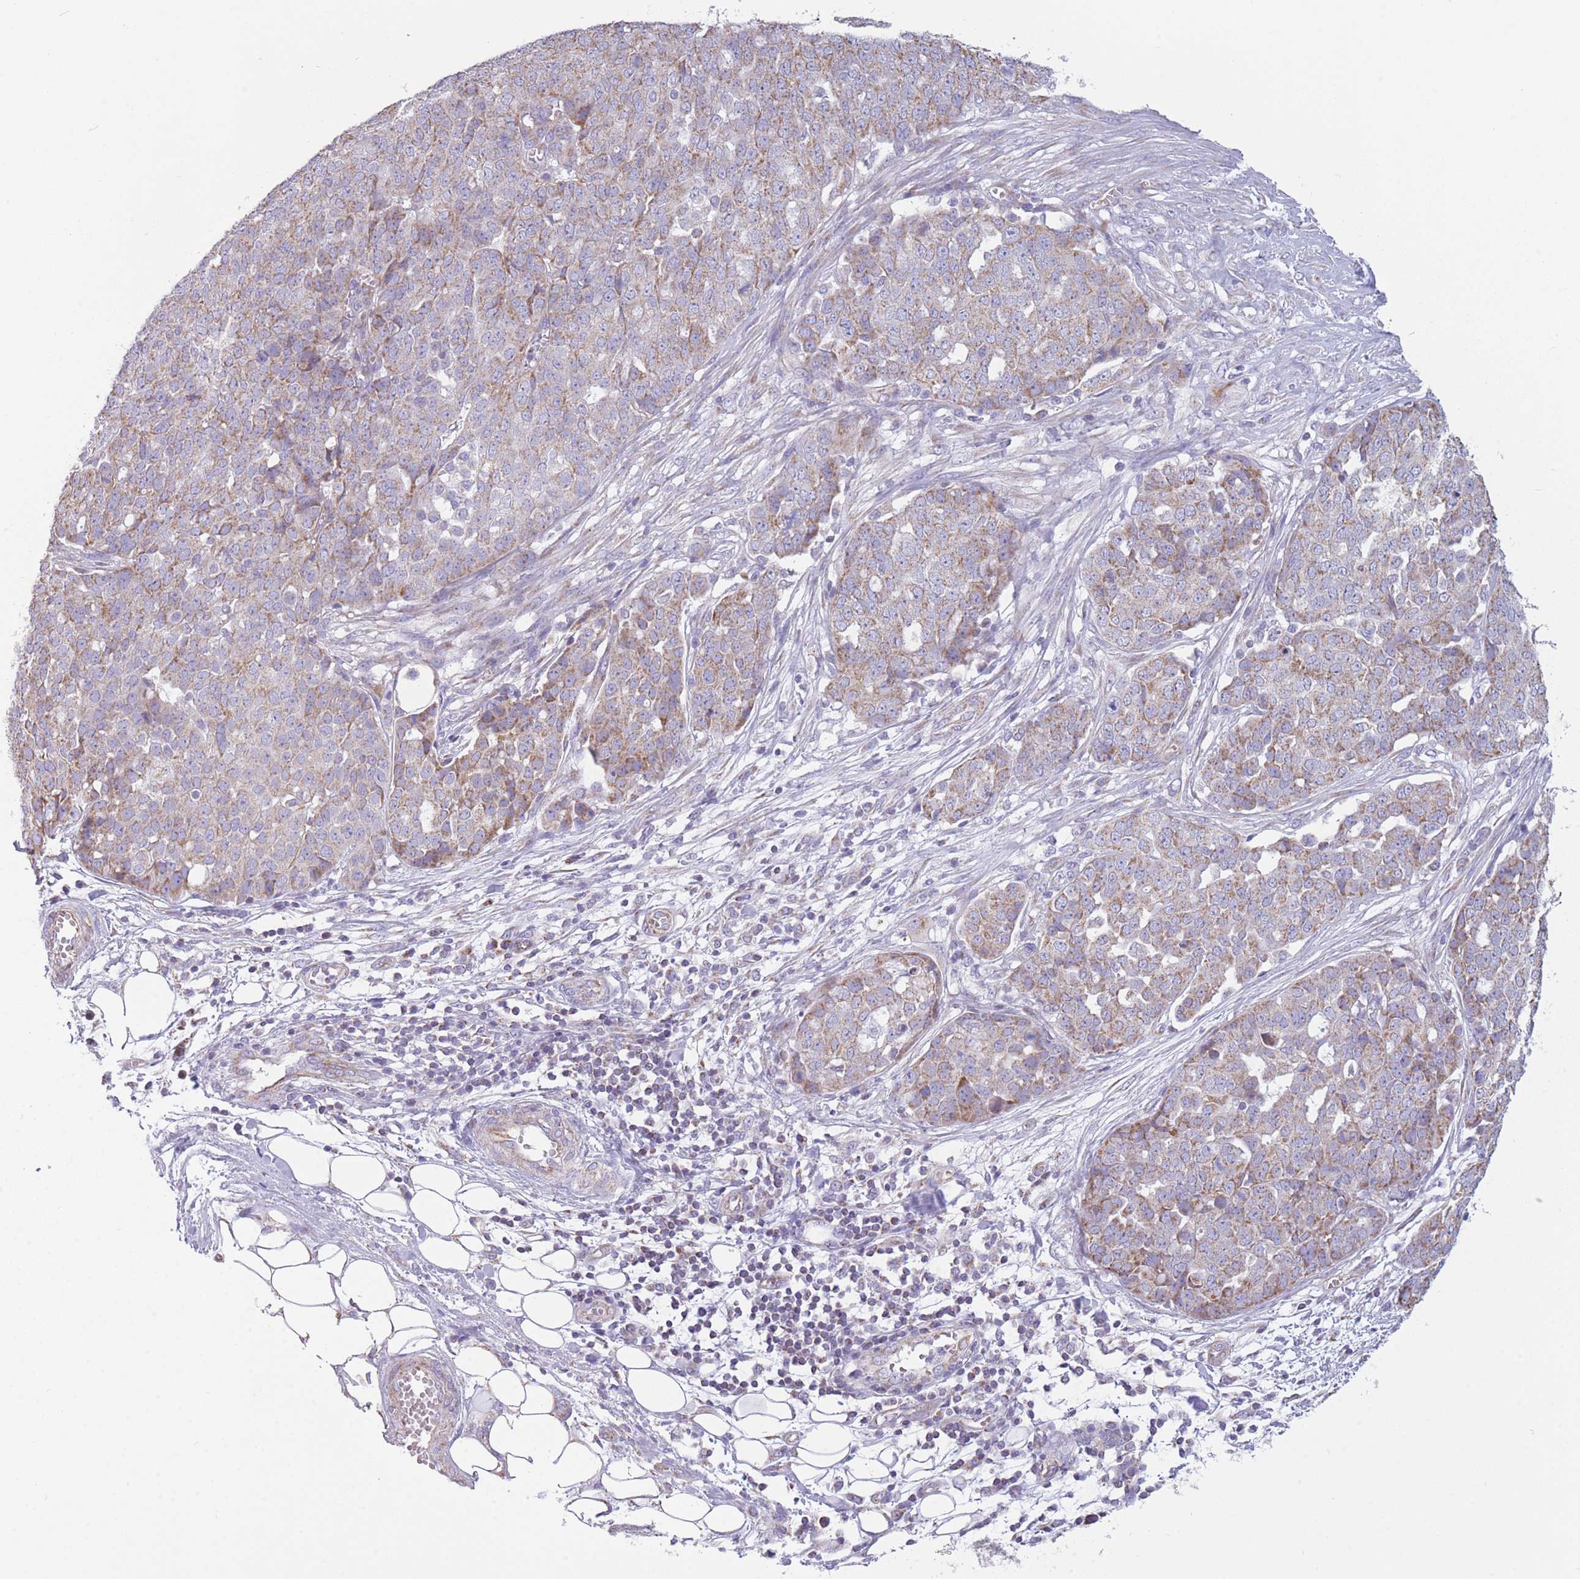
{"staining": {"intensity": "weak", "quantity": "25%-75%", "location": "cytoplasmic/membranous"}, "tissue": "ovarian cancer", "cell_type": "Tumor cells", "image_type": "cancer", "snomed": [{"axis": "morphology", "description": "Cystadenocarcinoma, serous, NOS"}, {"axis": "topography", "description": "Soft tissue"}, {"axis": "topography", "description": "Ovary"}], "caption": "Immunohistochemical staining of human ovarian cancer (serous cystadenocarcinoma) shows weak cytoplasmic/membranous protein staining in approximately 25%-75% of tumor cells.", "gene": "PDHA1", "patient": {"sex": "female", "age": 57}}